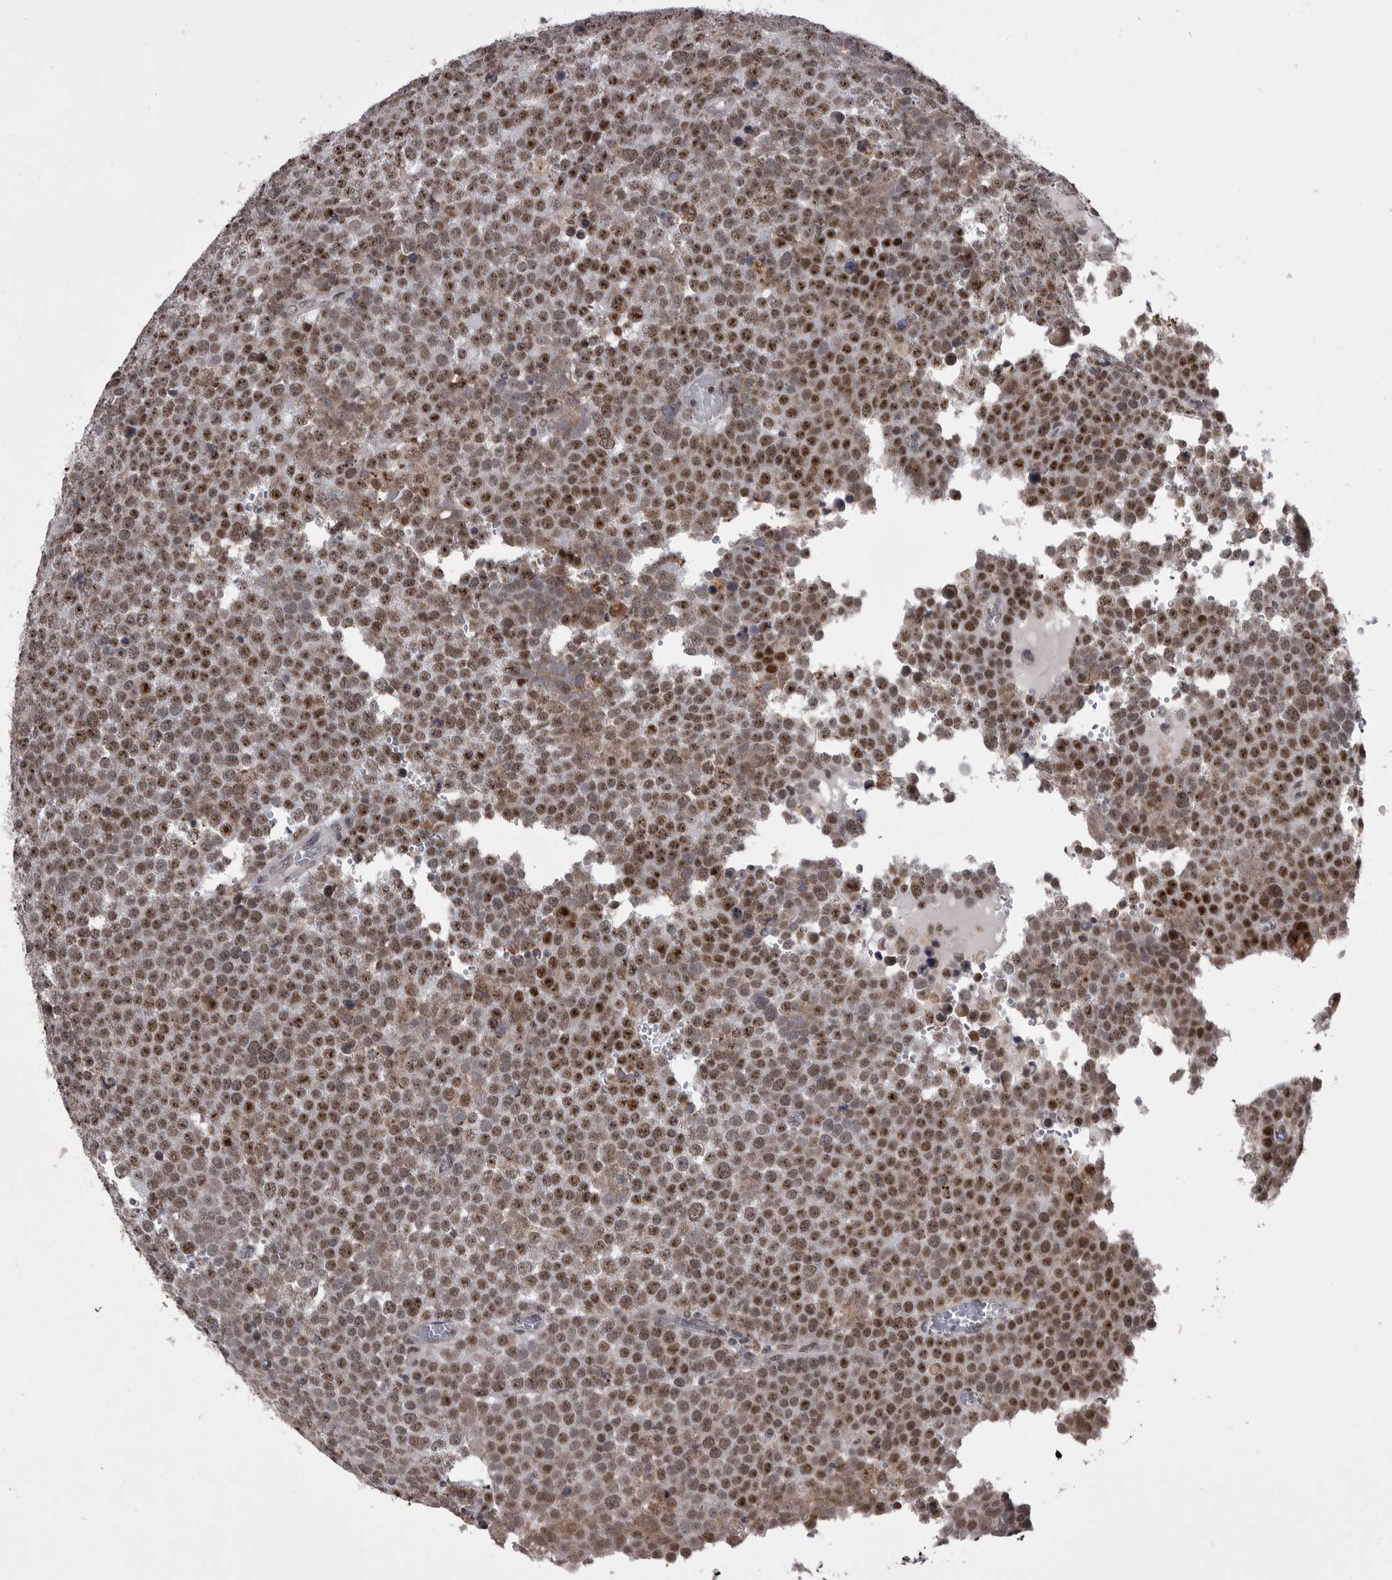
{"staining": {"intensity": "moderate", "quantity": ">75%", "location": "nuclear"}, "tissue": "testis cancer", "cell_type": "Tumor cells", "image_type": "cancer", "snomed": [{"axis": "morphology", "description": "Seminoma, NOS"}, {"axis": "topography", "description": "Testis"}], "caption": "DAB (3,3'-diaminobenzidine) immunohistochemical staining of human seminoma (testis) reveals moderate nuclear protein positivity in about >75% of tumor cells. (DAB (3,3'-diaminobenzidine) IHC with brightfield microscopy, high magnification).", "gene": "PRPF3", "patient": {"sex": "male", "age": 71}}